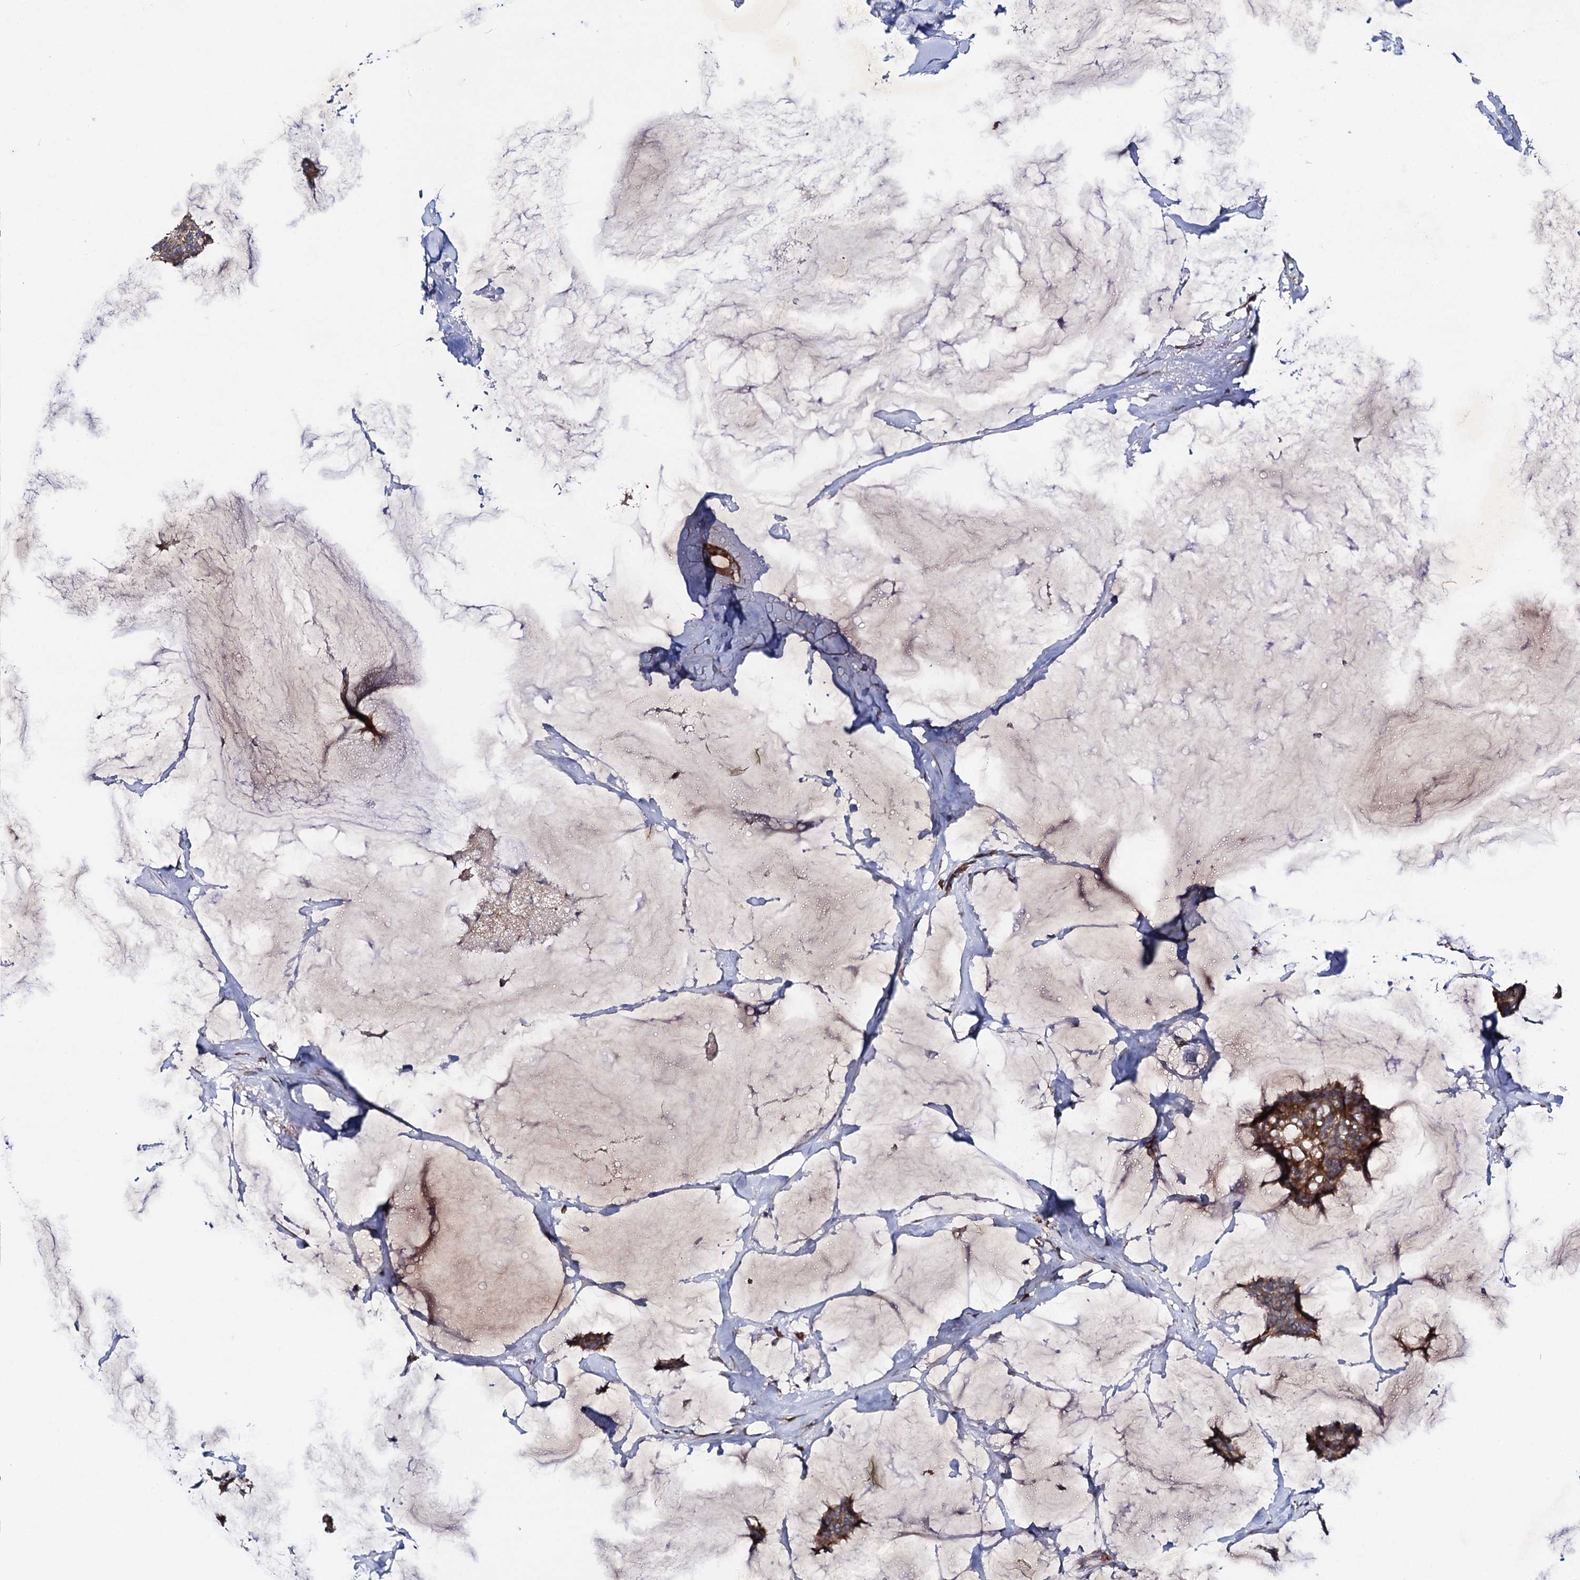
{"staining": {"intensity": "strong", "quantity": ">75%", "location": "cytoplasmic/membranous"}, "tissue": "breast cancer", "cell_type": "Tumor cells", "image_type": "cancer", "snomed": [{"axis": "morphology", "description": "Duct carcinoma"}, {"axis": "topography", "description": "Breast"}], "caption": "Strong cytoplasmic/membranous positivity for a protein is present in approximately >75% of tumor cells of infiltrating ductal carcinoma (breast) using immunohistochemistry.", "gene": "DYDC1", "patient": {"sex": "female", "age": 93}}